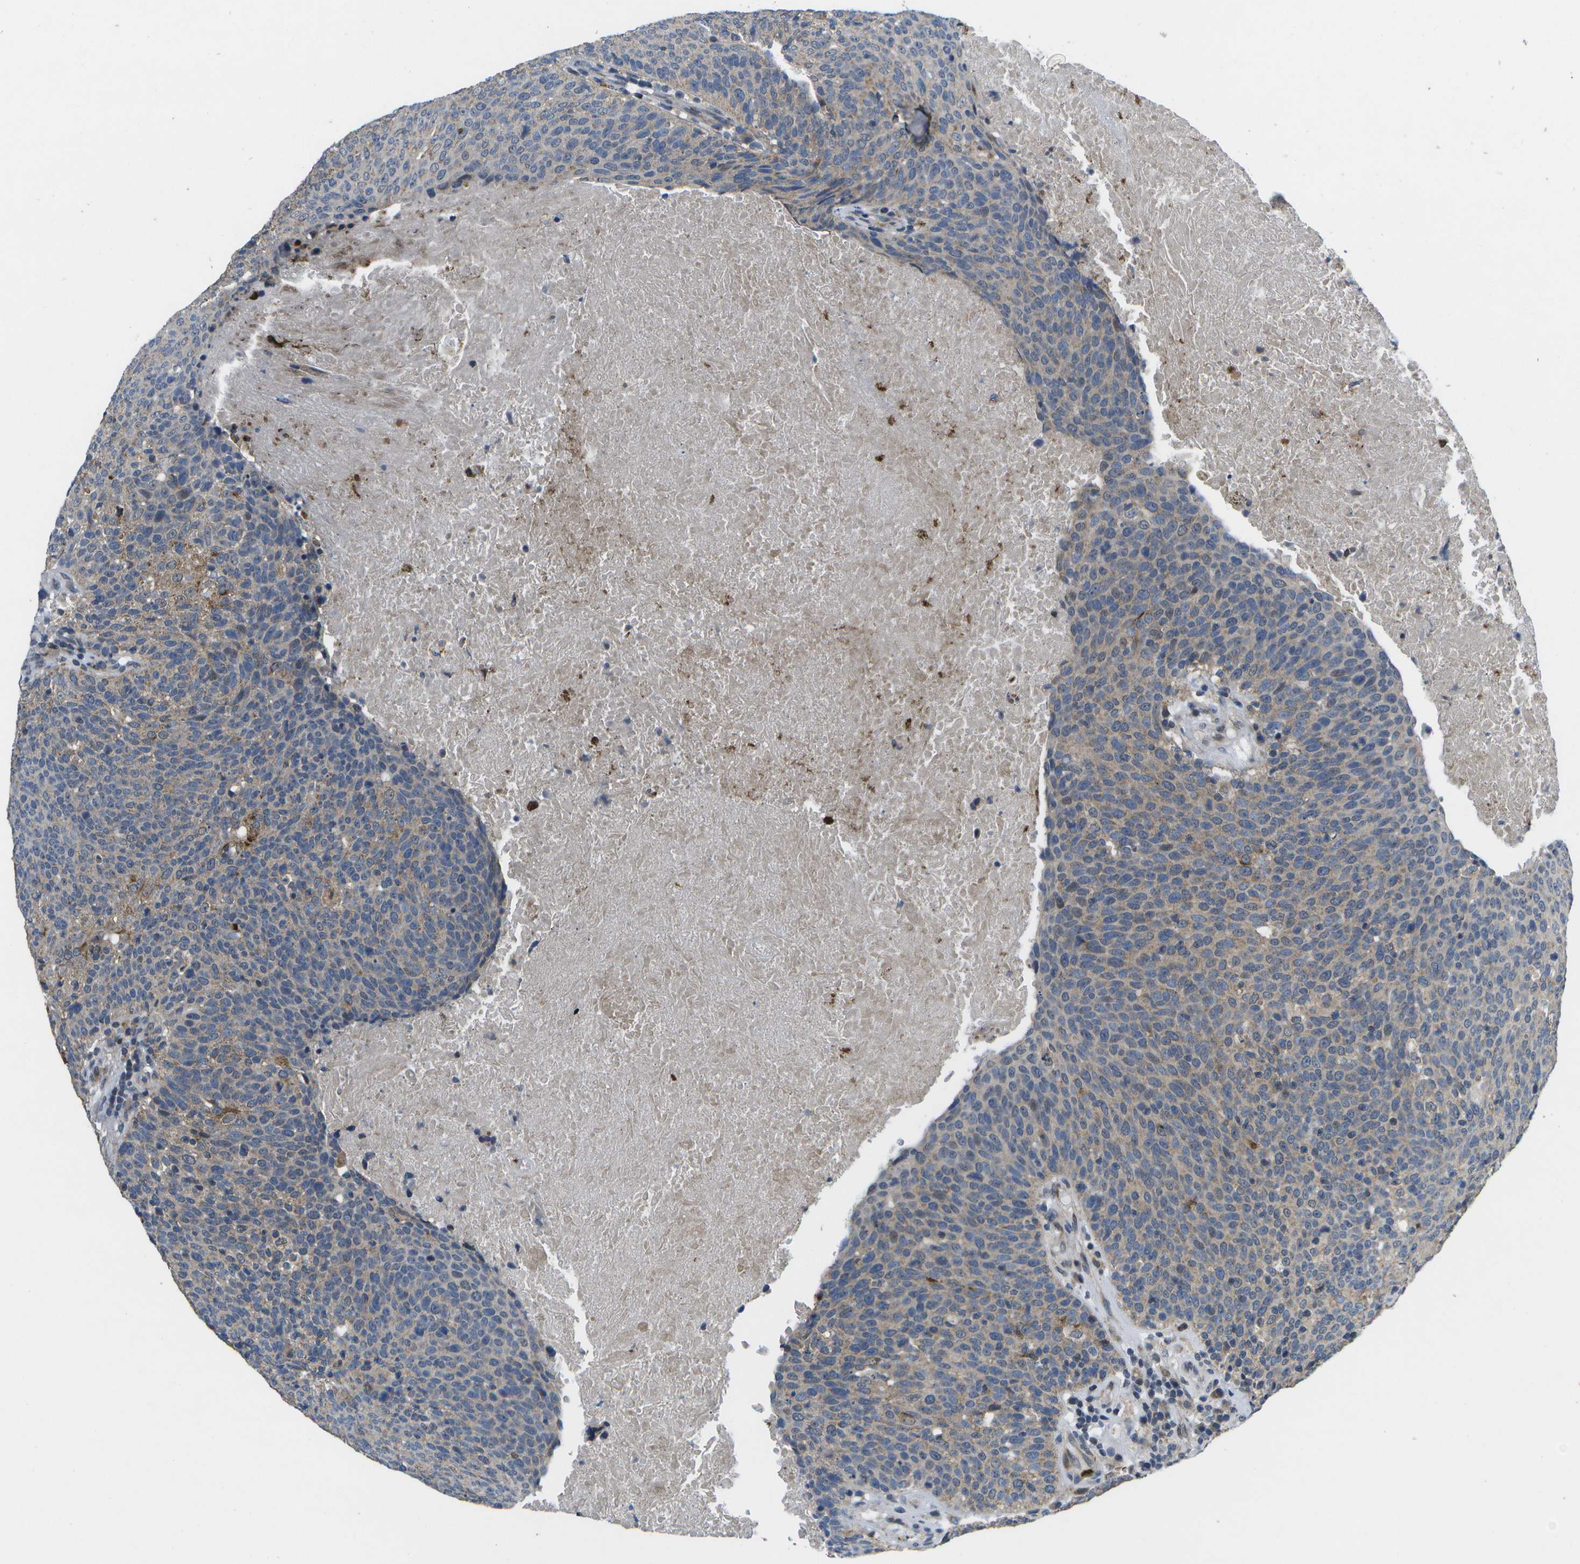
{"staining": {"intensity": "weak", "quantity": "25%-75%", "location": "cytoplasmic/membranous"}, "tissue": "head and neck cancer", "cell_type": "Tumor cells", "image_type": "cancer", "snomed": [{"axis": "morphology", "description": "Squamous cell carcinoma, NOS"}, {"axis": "morphology", "description": "Squamous cell carcinoma, metastatic, NOS"}, {"axis": "topography", "description": "Lymph node"}, {"axis": "topography", "description": "Head-Neck"}], "caption": "This is a histology image of immunohistochemistry (IHC) staining of head and neck cancer (squamous cell carcinoma), which shows weak positivity in the cytoplasmic/membranous of tumor cells.", "gene": "GALNT15", "patient": {"sex": "male", "age": 62}}